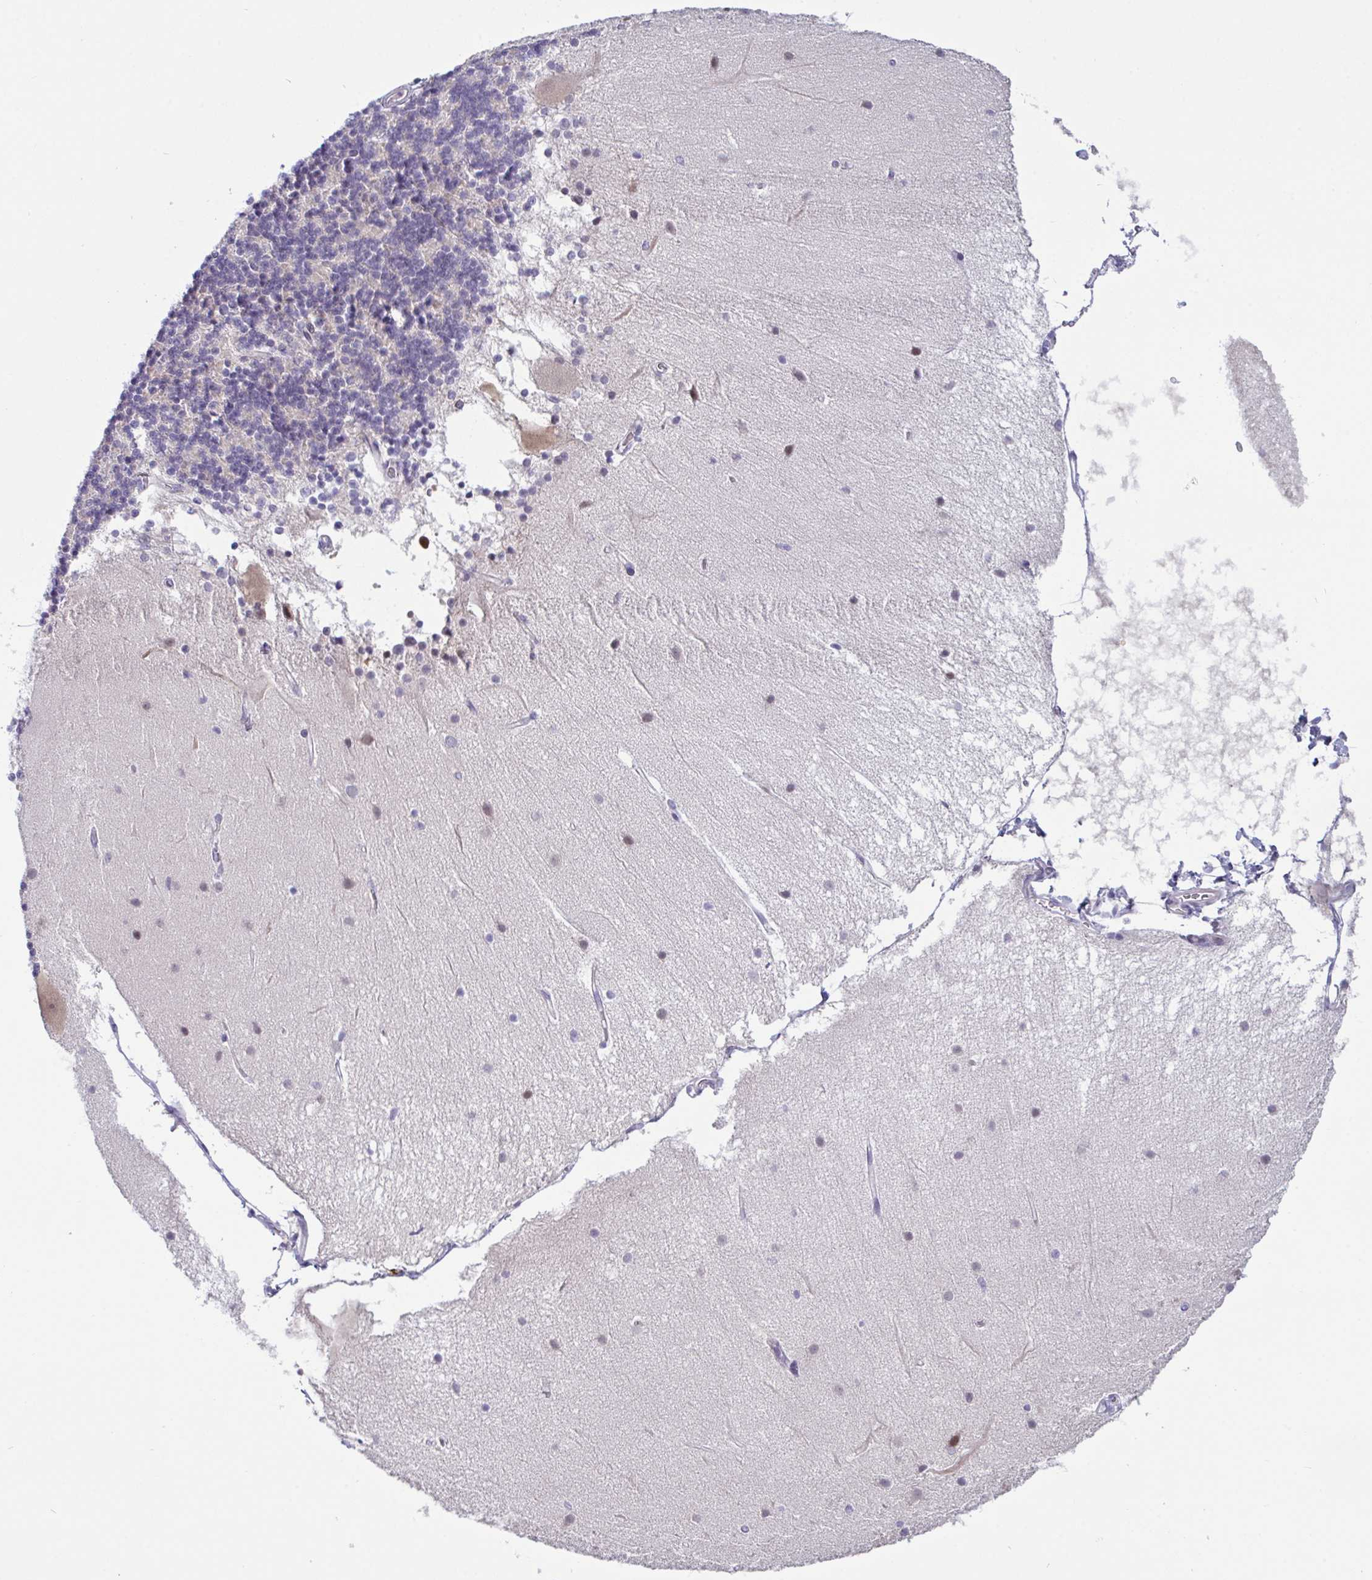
{"staining": {"intensity": "negative", "quantity": "none", "location": "none"}, "tissue": "cerebellum", "cell_type": "Cells in granular layer", "image_type": "normal", "snomed": [{"axis": "morphology", "description": "Normal tissue, NOS"}, {"axis": "topography", "description": "Cerebellum"}], "caption": "Cerebellum stained for a protein using immunohistochemistry (IHC) shows no staining cells in granular layer.", "gene": "USP35", "patient": {"sex": "female", "age": 54}}